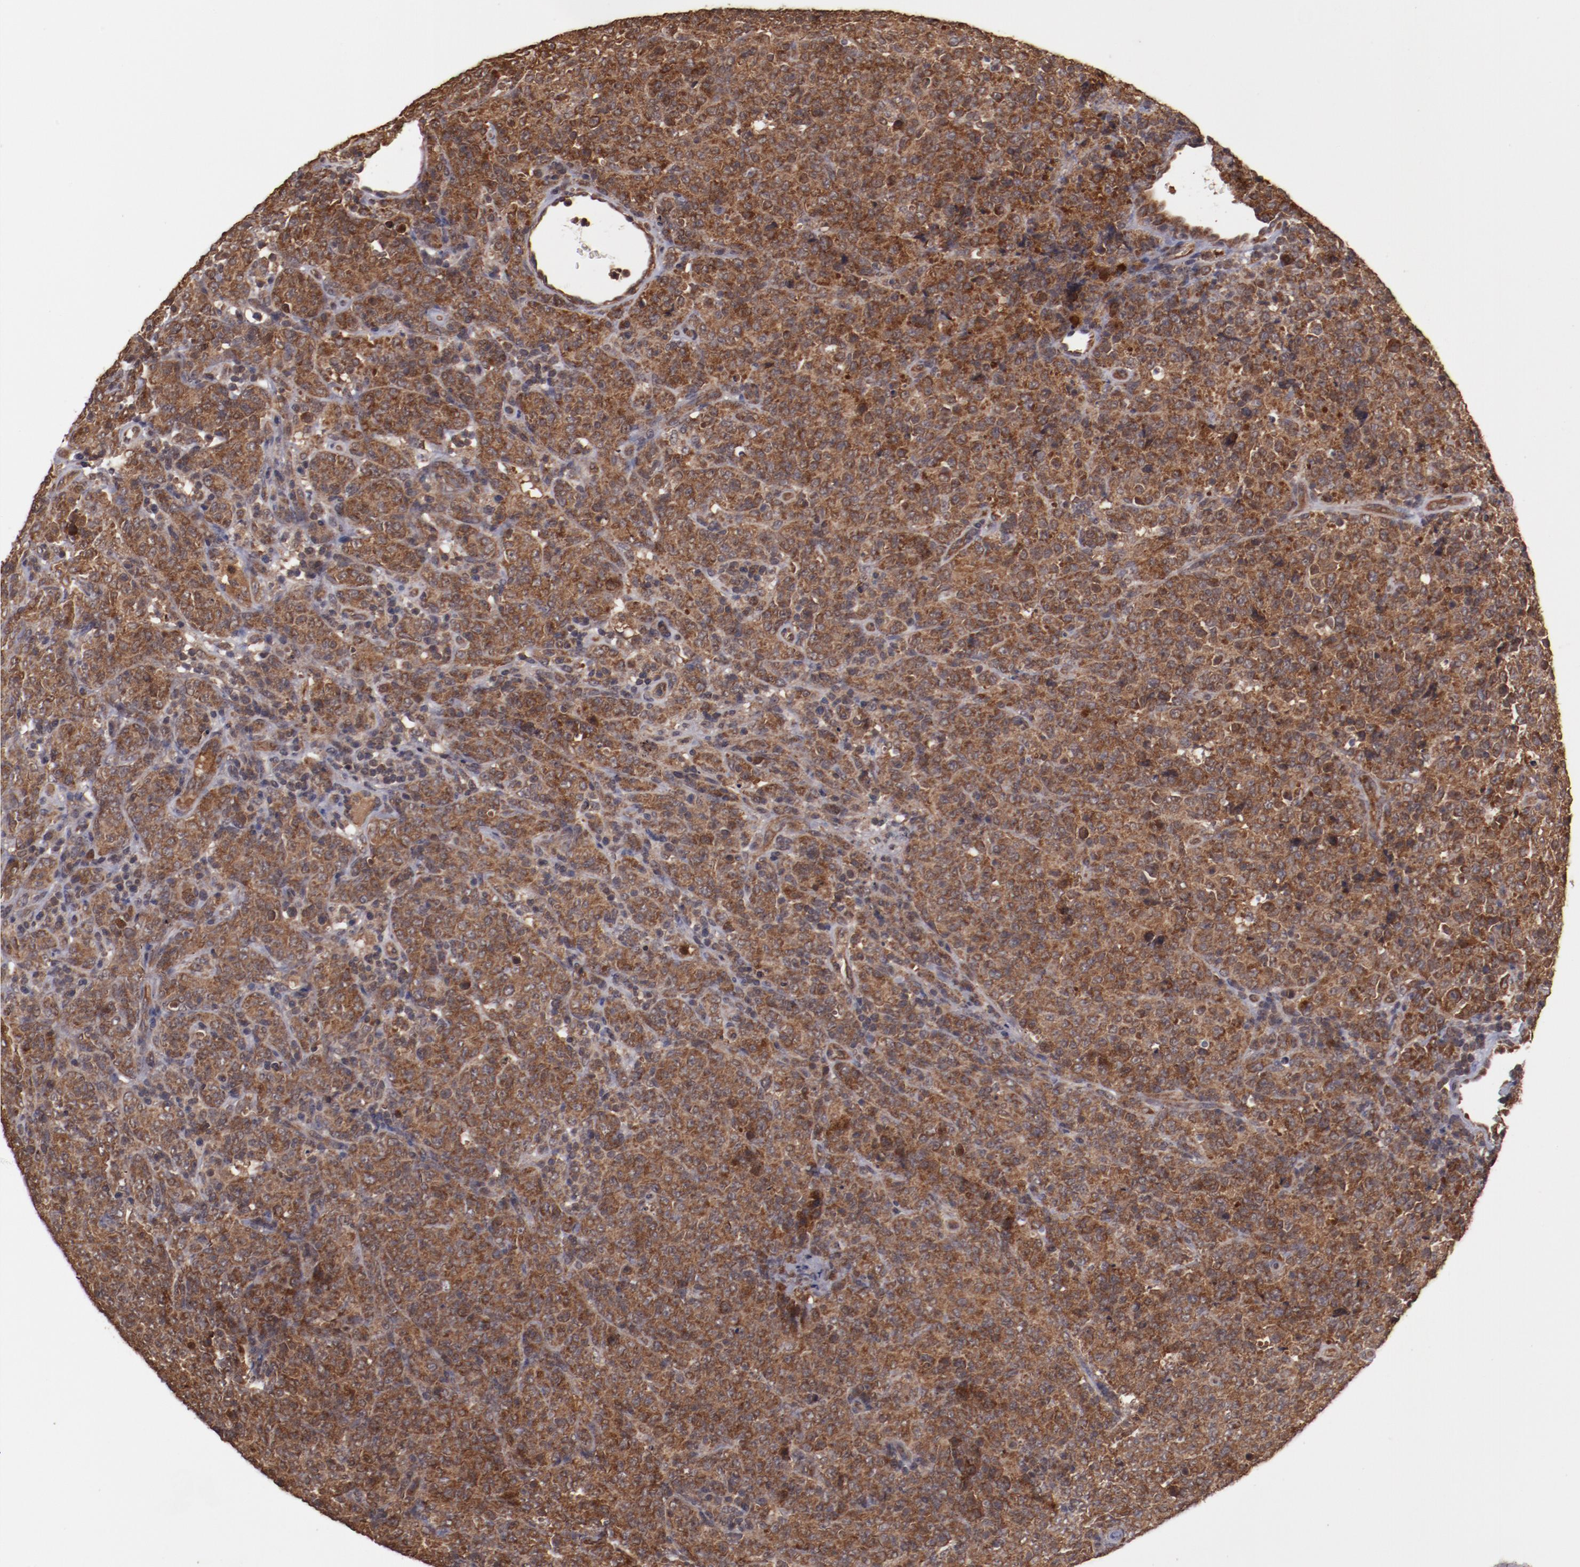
{"staining": {"intensity": "strong", "quantity": ">75%", "location": "cytoplasmic/membranous"}, "tissue": "lymphoma", "cell_type": "Tumor cells", "image_type": "cancer", "snomed": [{"axis": "morphology", "description": "Malignant lymphoma, non-Hodgkin's type, High grade"}, {"axis": "topography", "description": "Tonsil"}], "caption": "DAB (3,3'-diaminobenzidine) immunohistochemical staining of human lymphoma reveals strong cytoplasmic/membranous protein staining in about >75% of tumor cells.", "gene": "TXNDC16", "patient": {"sex": "female", "age": 36}}